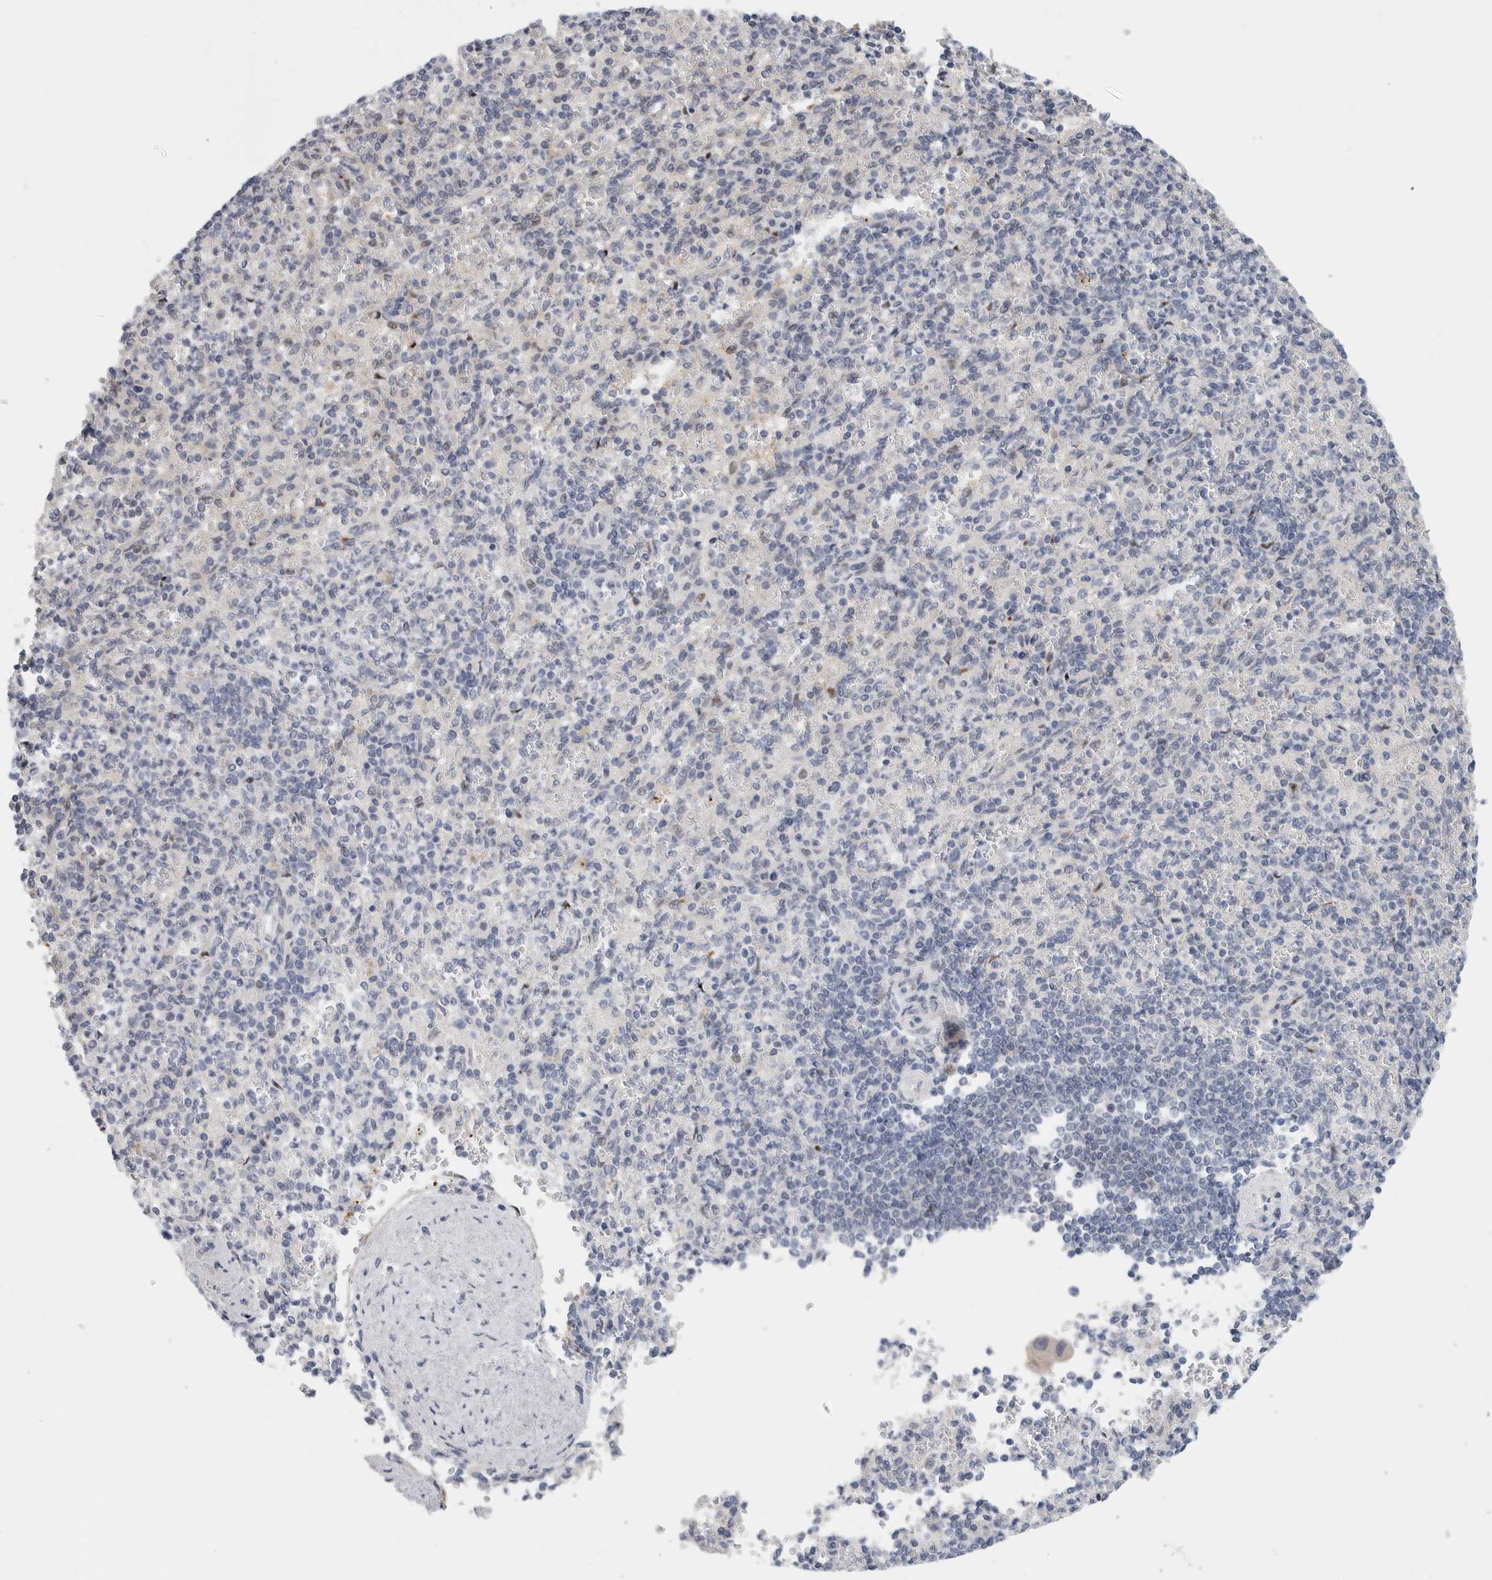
{"staining": {"intensity": "negative", "quantity": "none", "location": "none"}, "tissue": "spleen", "cell_type": "Cells in red pulp", "image_type": "normal", "snomed": [{"axis": "morphology", "description": "Normal tissue, NOS"}, {"axis": "topography", "description": "Spleen"}], "caption": "Micrograph shows no protein expression in cells in red pulp of unremarkable spleen. The staining is performed using DAB (3,3'-diaminobenzidine) brown chromogen with nuclei counter-stained in using hematoxylin.", "gene": "NCR3LG1", "patient": {"sex": "female", "age": 74}}